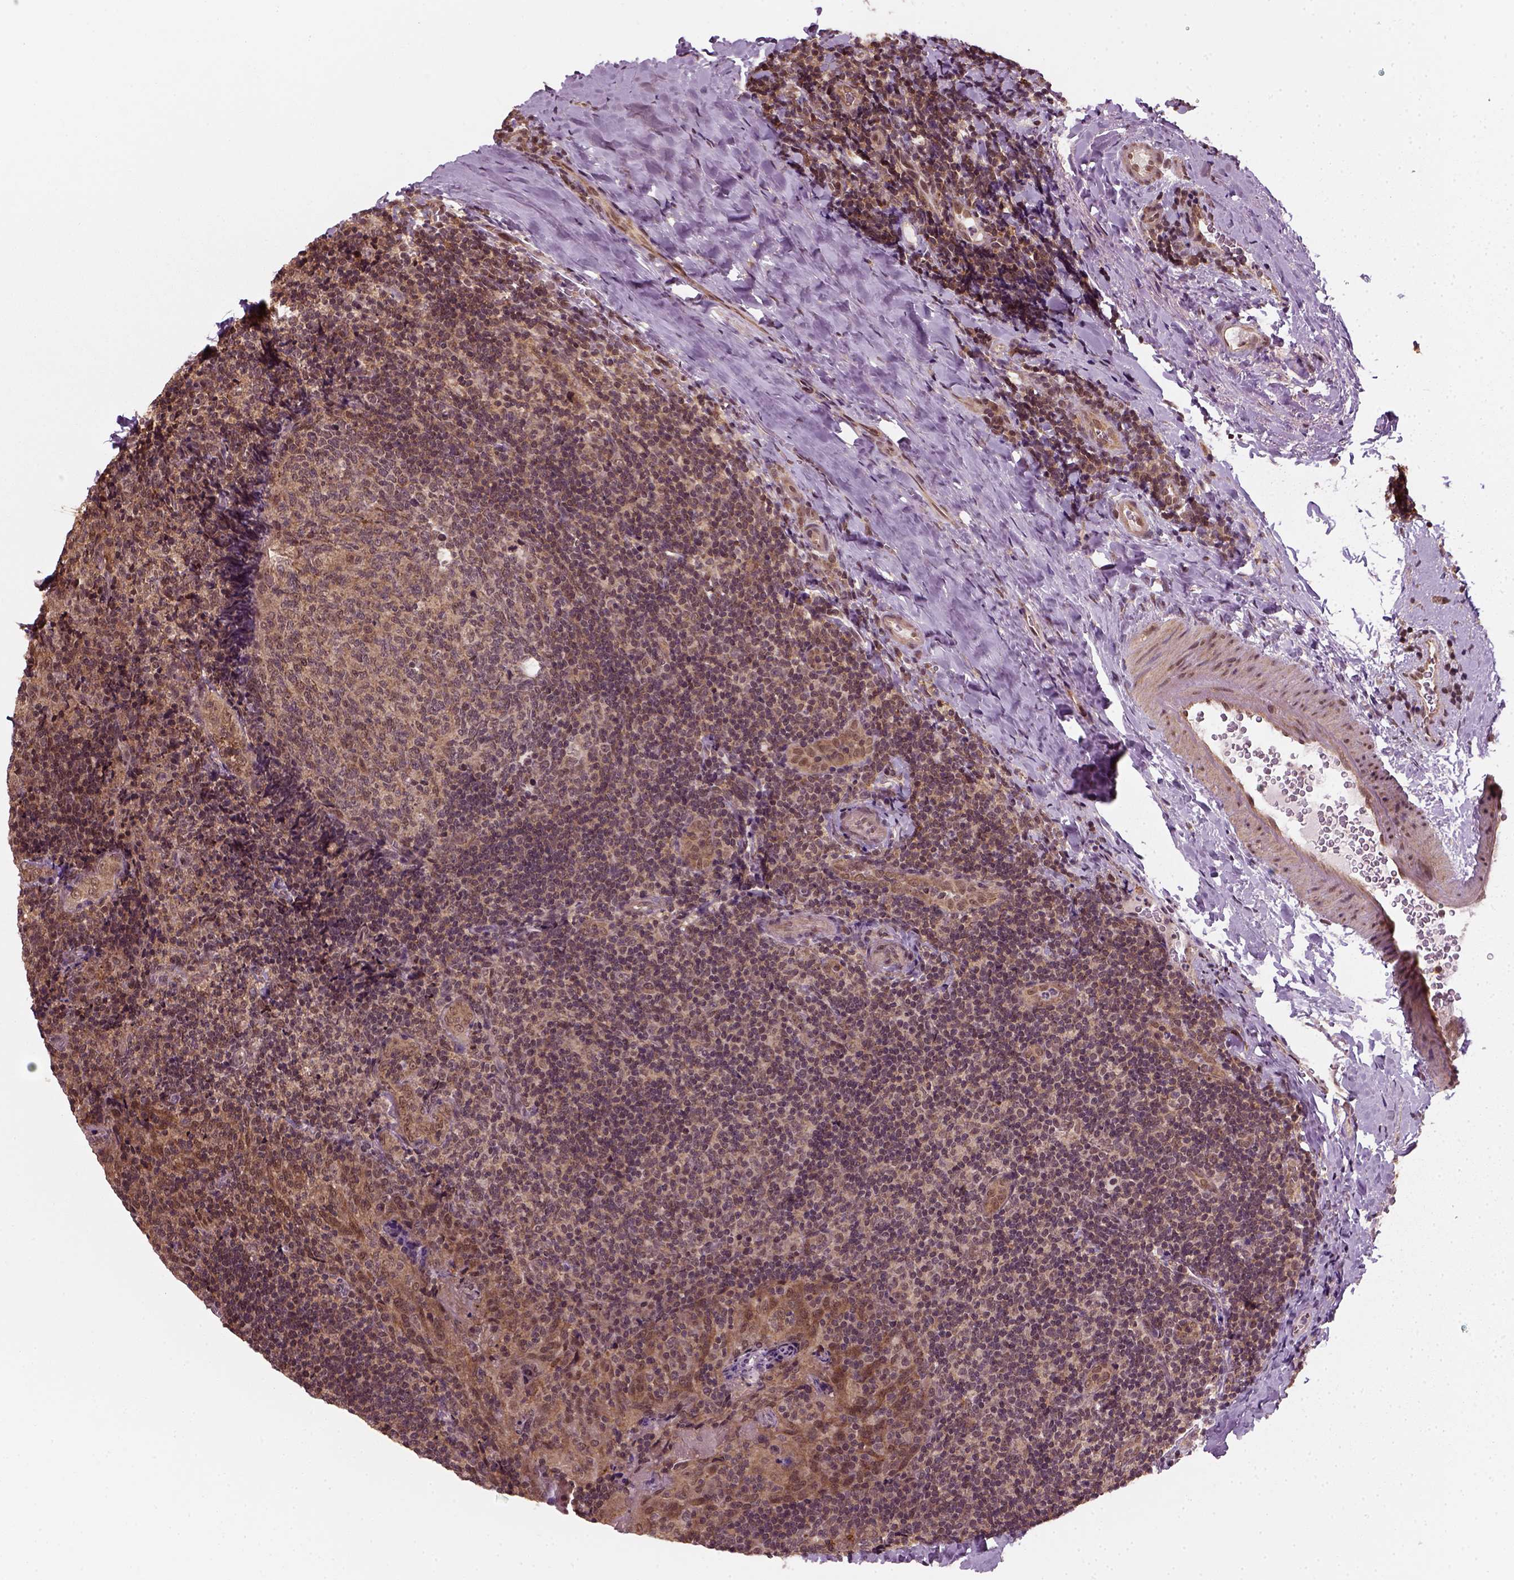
{"staining": {"intensity": "moderate", "quantity": ">75%", "location": "cytoplasmic/membranous,nuclear"}, "tissue": "tonsil", "cell_type": "Germinal center cells", "image_type": "normal", "snomed": [{"axis": "morphology", "description": "Normal tissue, NOS"}, {"axis": "topography", "description": "Tonsil"}], "caption": "The image demonstrates immunohistochemical staining of normal tonsil. There is moderate cytoplasmic/membranous,nuclear positivity is present in approximately >75% of germinal center cells. The protein of interest is shown in brown color, while the nuclei are stained blue.", "gene": "NUDT9", "patient": {"sex": "male", "age": 17}}